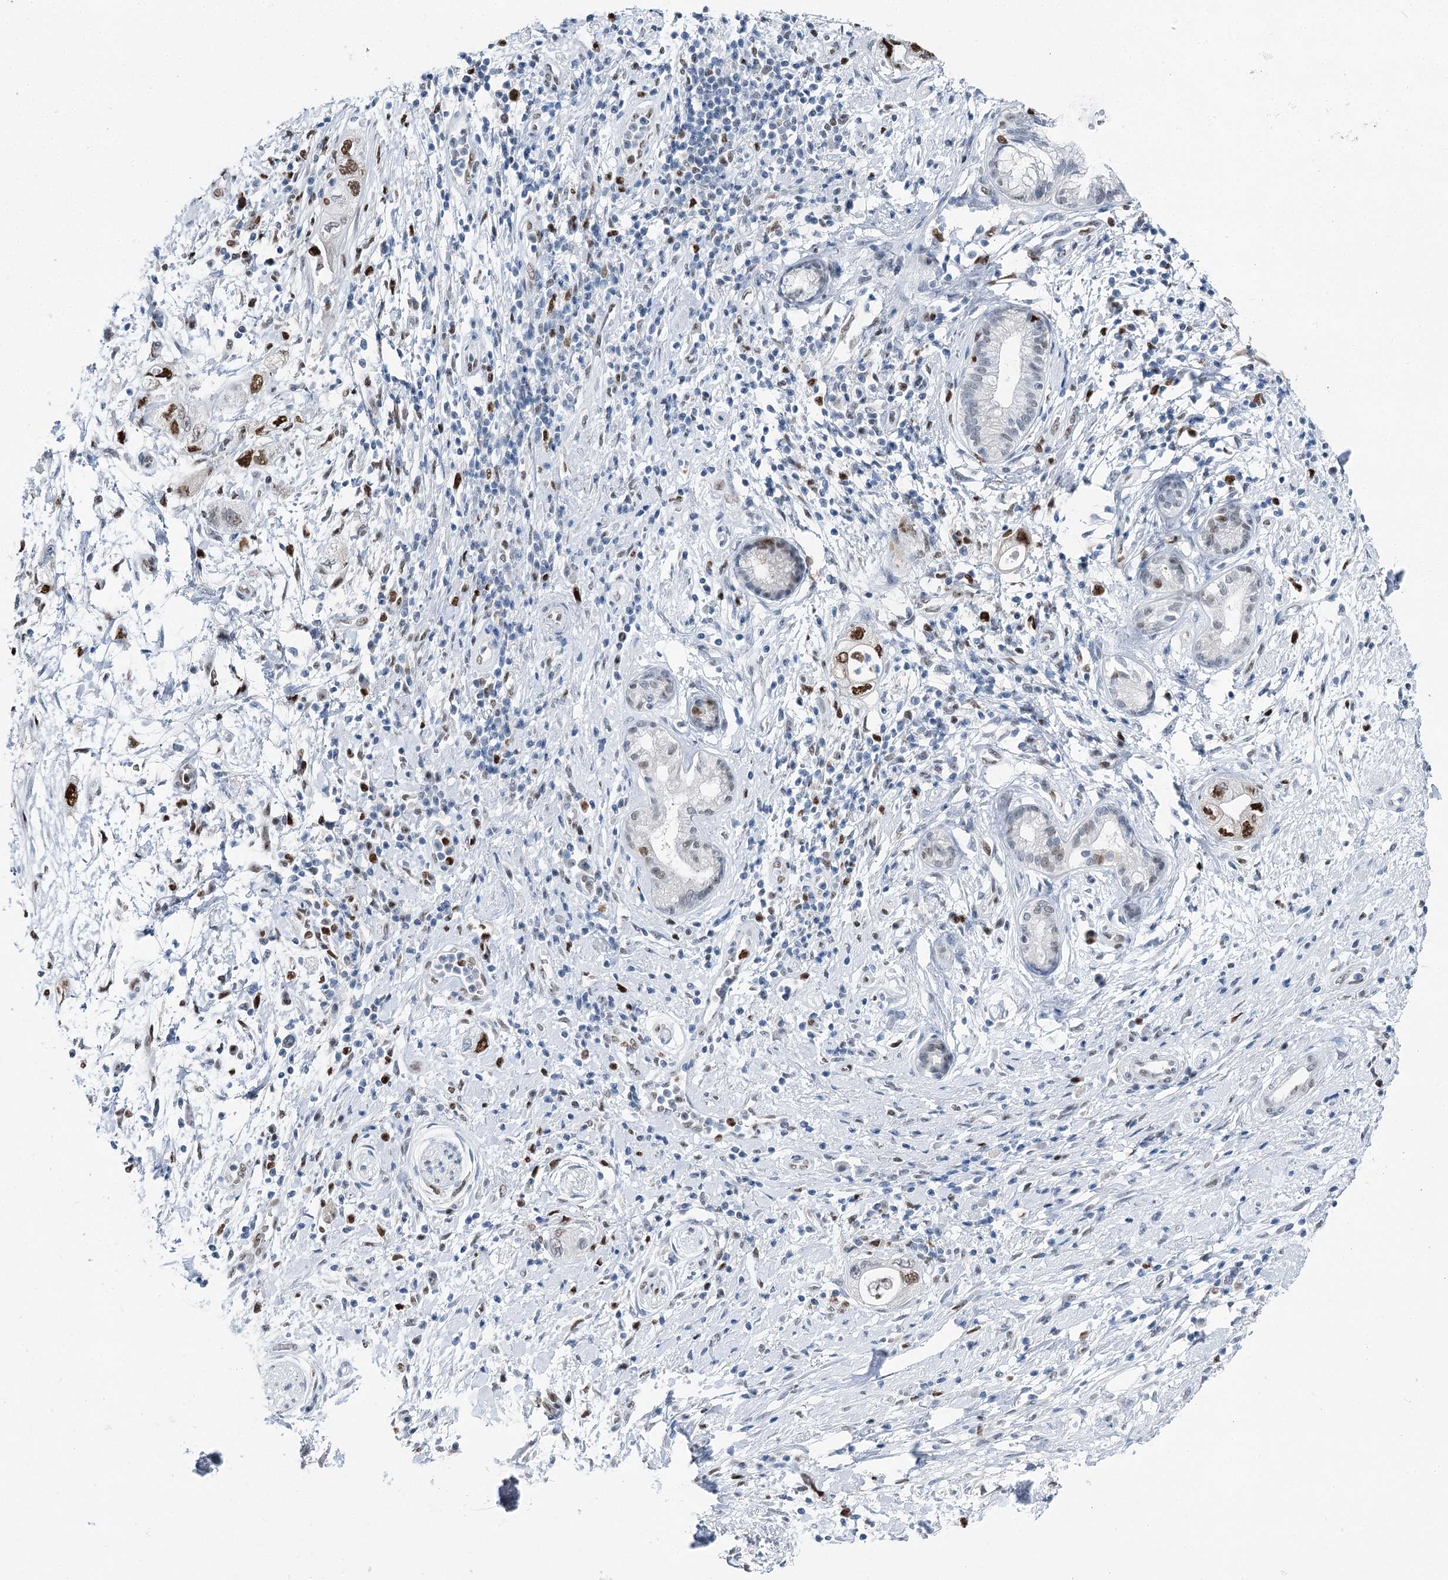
{"staining": {"intensity": "moderate", "quantity": "25%-75%", "location": "nuclear"}, "tissue": "pancreatic cancer", "cell_type": "Tumor cells", "image_type": "cancer", "snomed": [{"axis": "morphology", "description": "Adenocarcinoma, NOS"}, {"axis": "topography", "description": "Pancreas"}], "caption": "Immunohistochemistry (IHC) (DAB) staining of human adenocarcinoma (pancreatic) exhibits moderate nuclear protein expression in about 25%-75% of tumor cells.", "gene": "HAT1", "patient": {"sex": "female", "age": 73}}